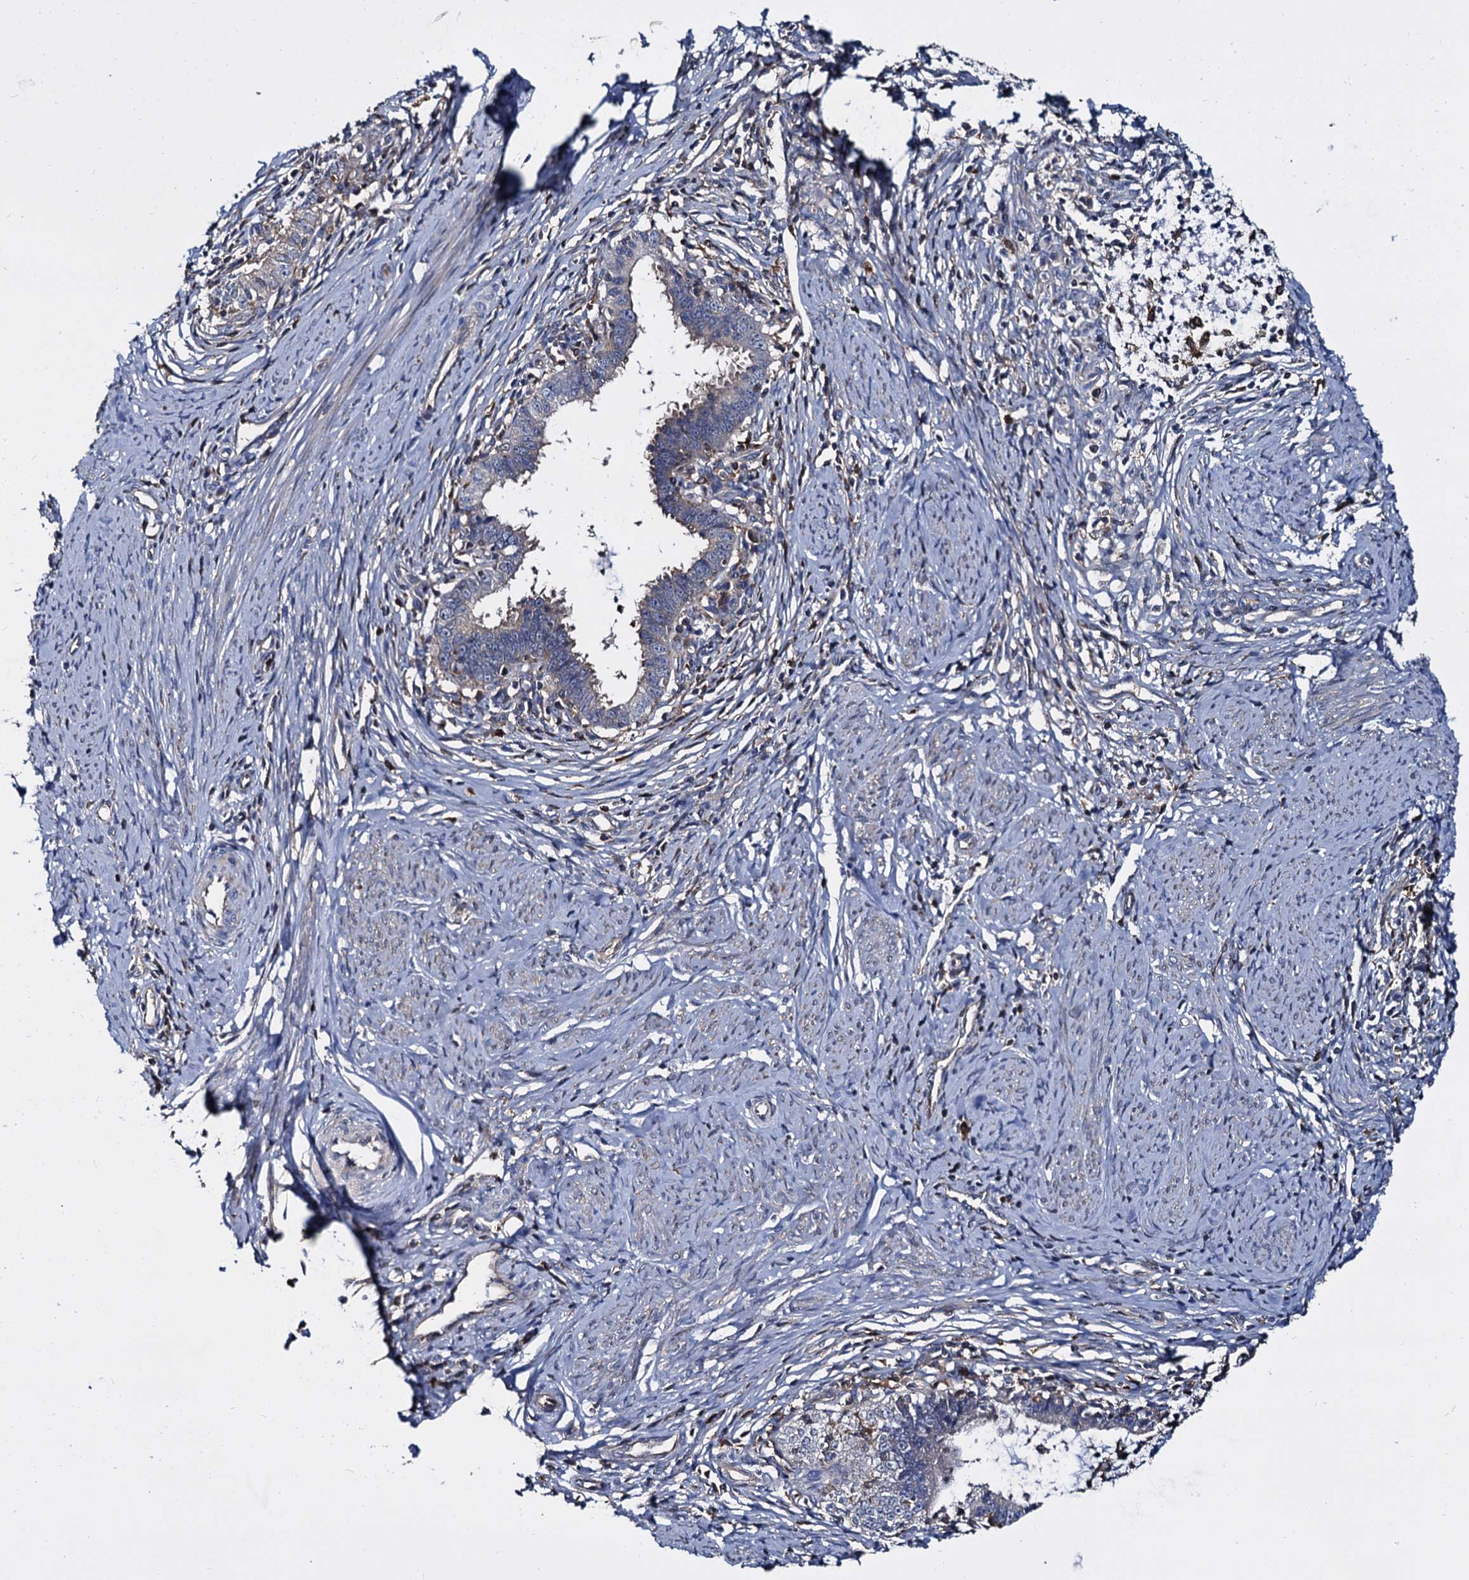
{"staining": {"intensity": "weak", "quantity": "<25%", "location": "cytoplasmic/membranous"}, "tissue": "cervical cancer", "cell_type": "Tumor cells", "image_type": "cancer", "snomed": [{"axis": "morphology", "description": "Adenocarcinoma, NOS"}, {"axis": "topography", "description": "Cervix"}], "caption": "IHC histopathology image of human cervical adenocarcinoma stained for a protein (brown), which displays no expression in tumor cells.", "gene": "ANKRD13A", "patient": {"sex": "female", "age": 36}}